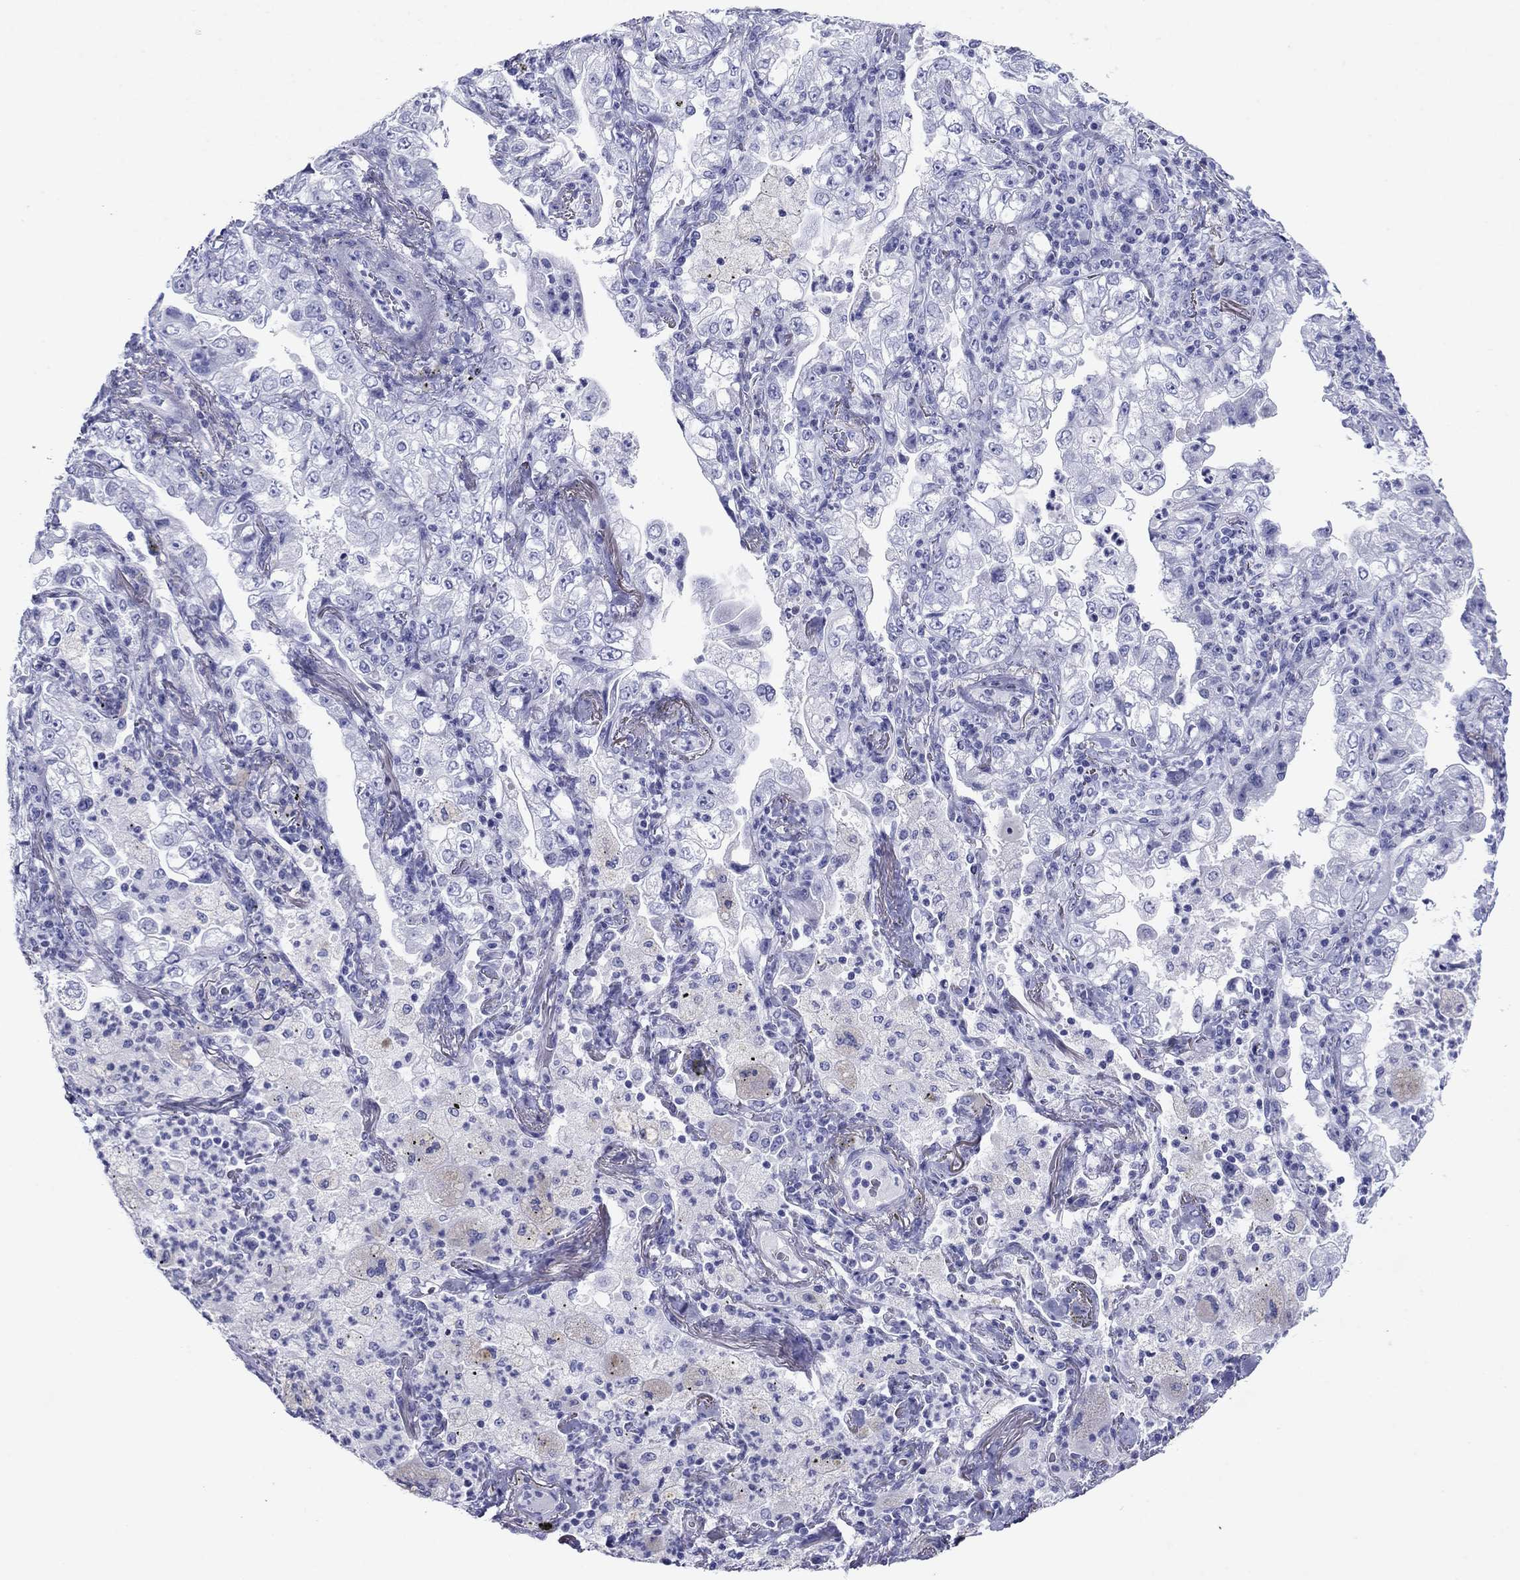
{"staining": {"intensity": "negative", "quantity": "none", "location": "none"}, "tissue": "lung cancer", "cell_type": "Tumor cells", "image_type": "cancer", "snomed": [{"axis": "morphology", "description": "Adenocarcinoma, NOS"}, {"axis": "topography", "description": "Lung"}], "caption": "Tumor cells are negative for brown protein staining in adenocarcinoma (lung).", "gene": "ATP4A", "patient": {"sex": "female", "age": 73}}